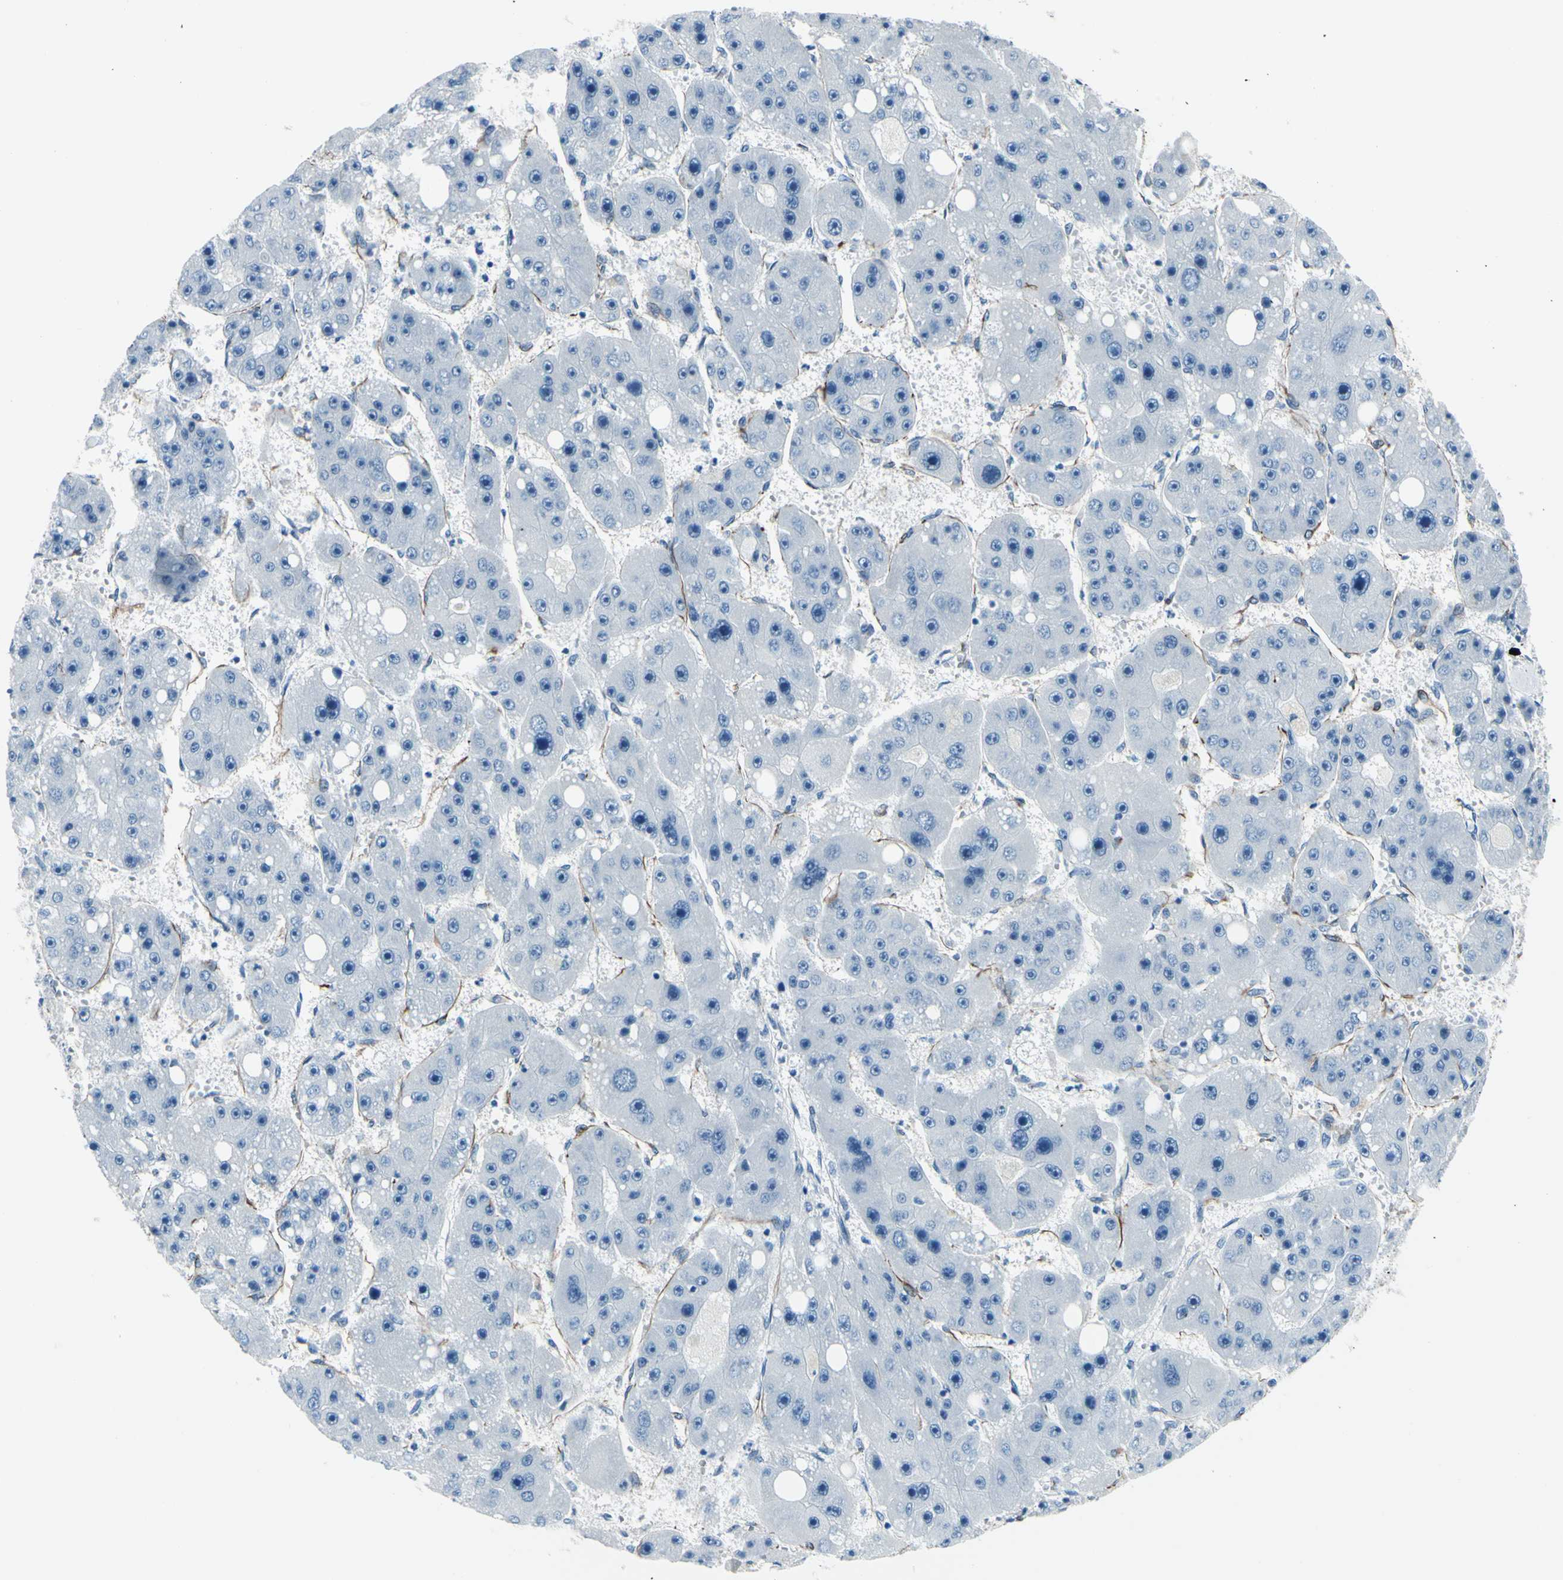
{"staining": {"intensity": "negative", "quantity": "none", "location": "none"}, "tissue": "liver cancer", "cell_type": "Tumor cells", "image_type": "cancer", "snomed": [{"axis": "morphology", "description": "Carcinoma, Hepatocellular, NOS"}, {"axis": "topography", "description": "Liver"}], "caption": "There is no significant positivity in tumor cells of hepatocellular carcinoma (liver). Nuclei are stained in blue.", "gene": "PTH2R", "patient": {"sex": "female", "age": 61}}